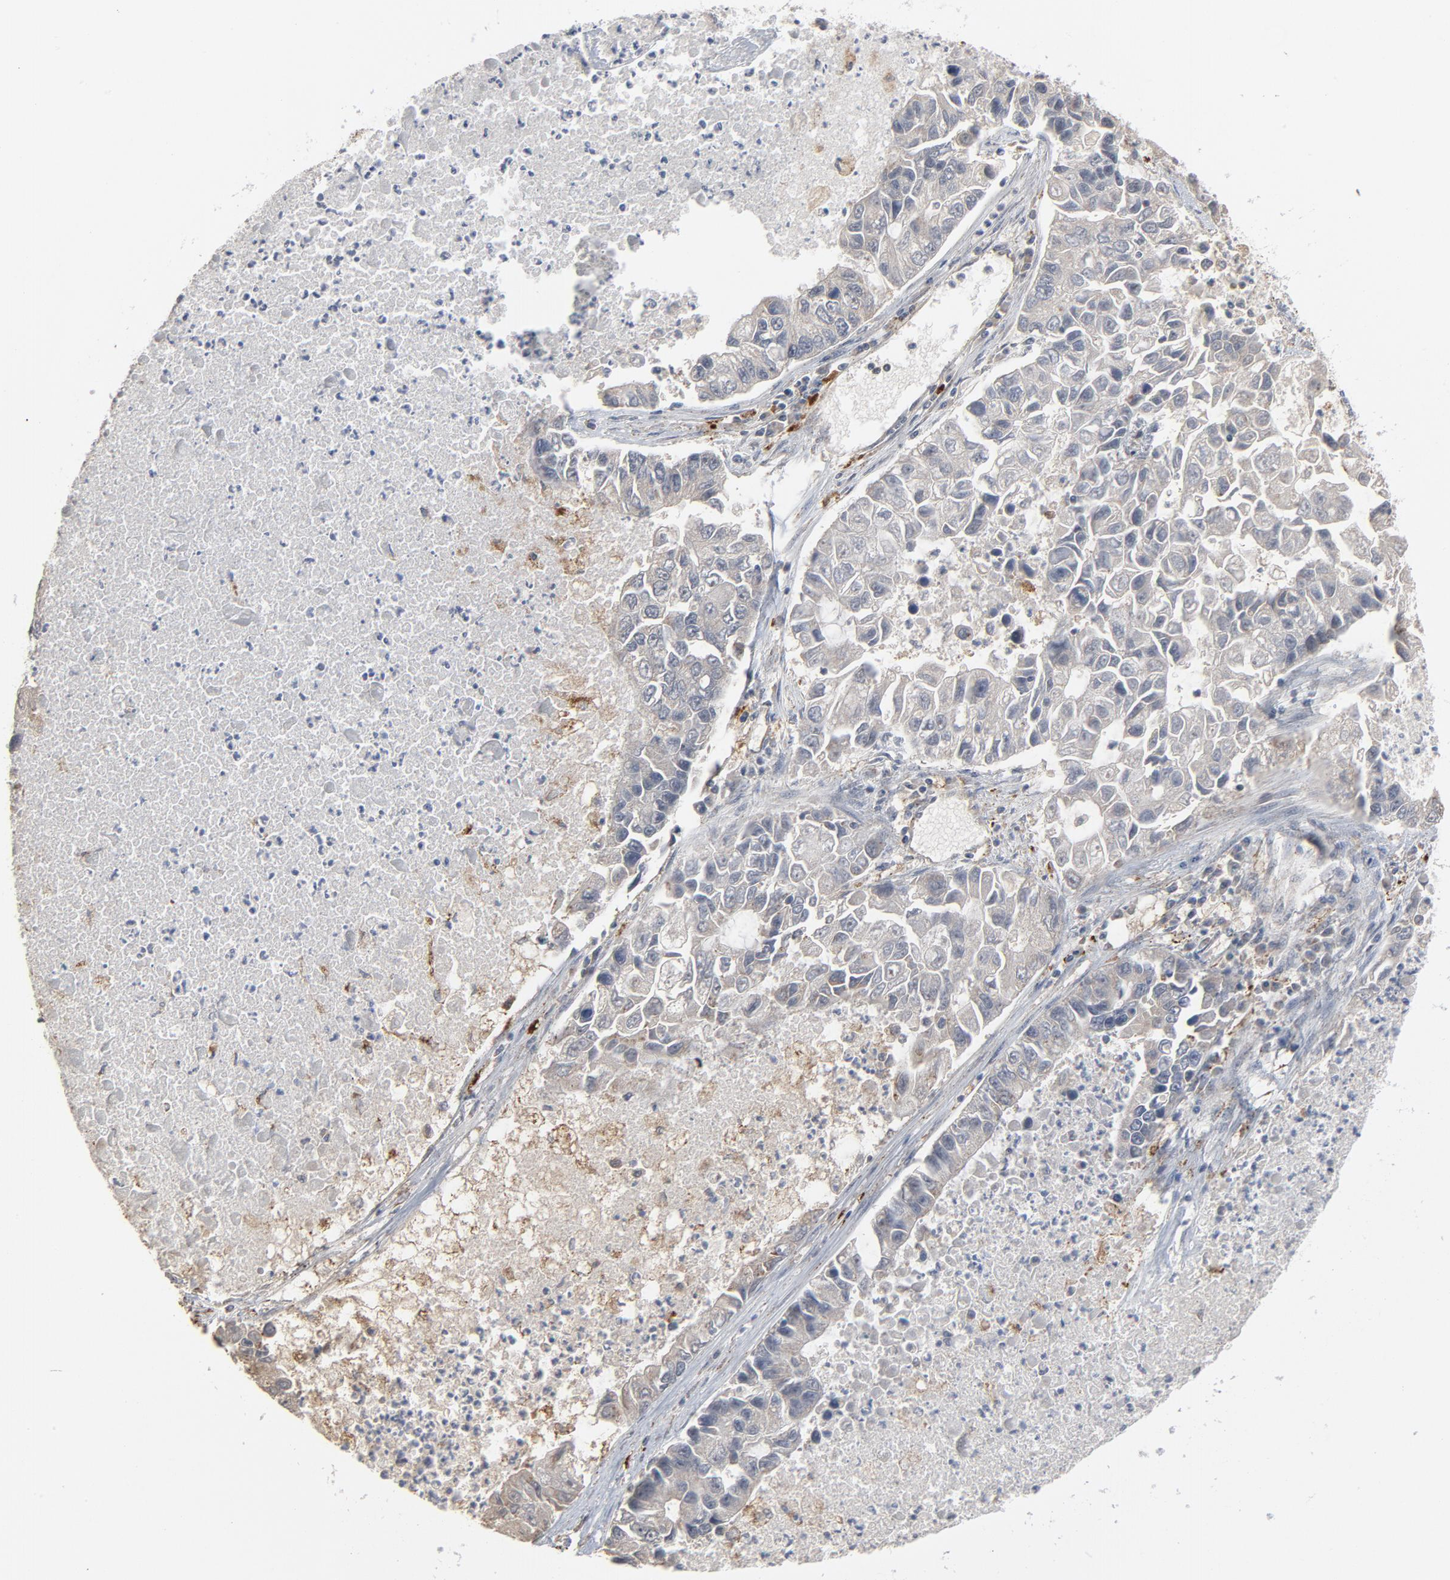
{"staining": {"intensity": "negative", "quantity": "none", "location": "none"}, "tissue": "lung cancer", "cell_type": "Tumor cells", "image_type": "cancer", "snomed": [{"axis": "morphology", "description": "Adenocarcinoma, NOS"}, {"axis": "topography", "description": "Lung"}], "caption": "IHC image of neoplastic tissue: human lung cancer (adenocarcinoma) stained with DAB (3,3'-diaminobenzidine) displays no significant protein positivity in tumor cells.", "gene": "POMT2", "patient": {"sex": "female", "age": 51}}